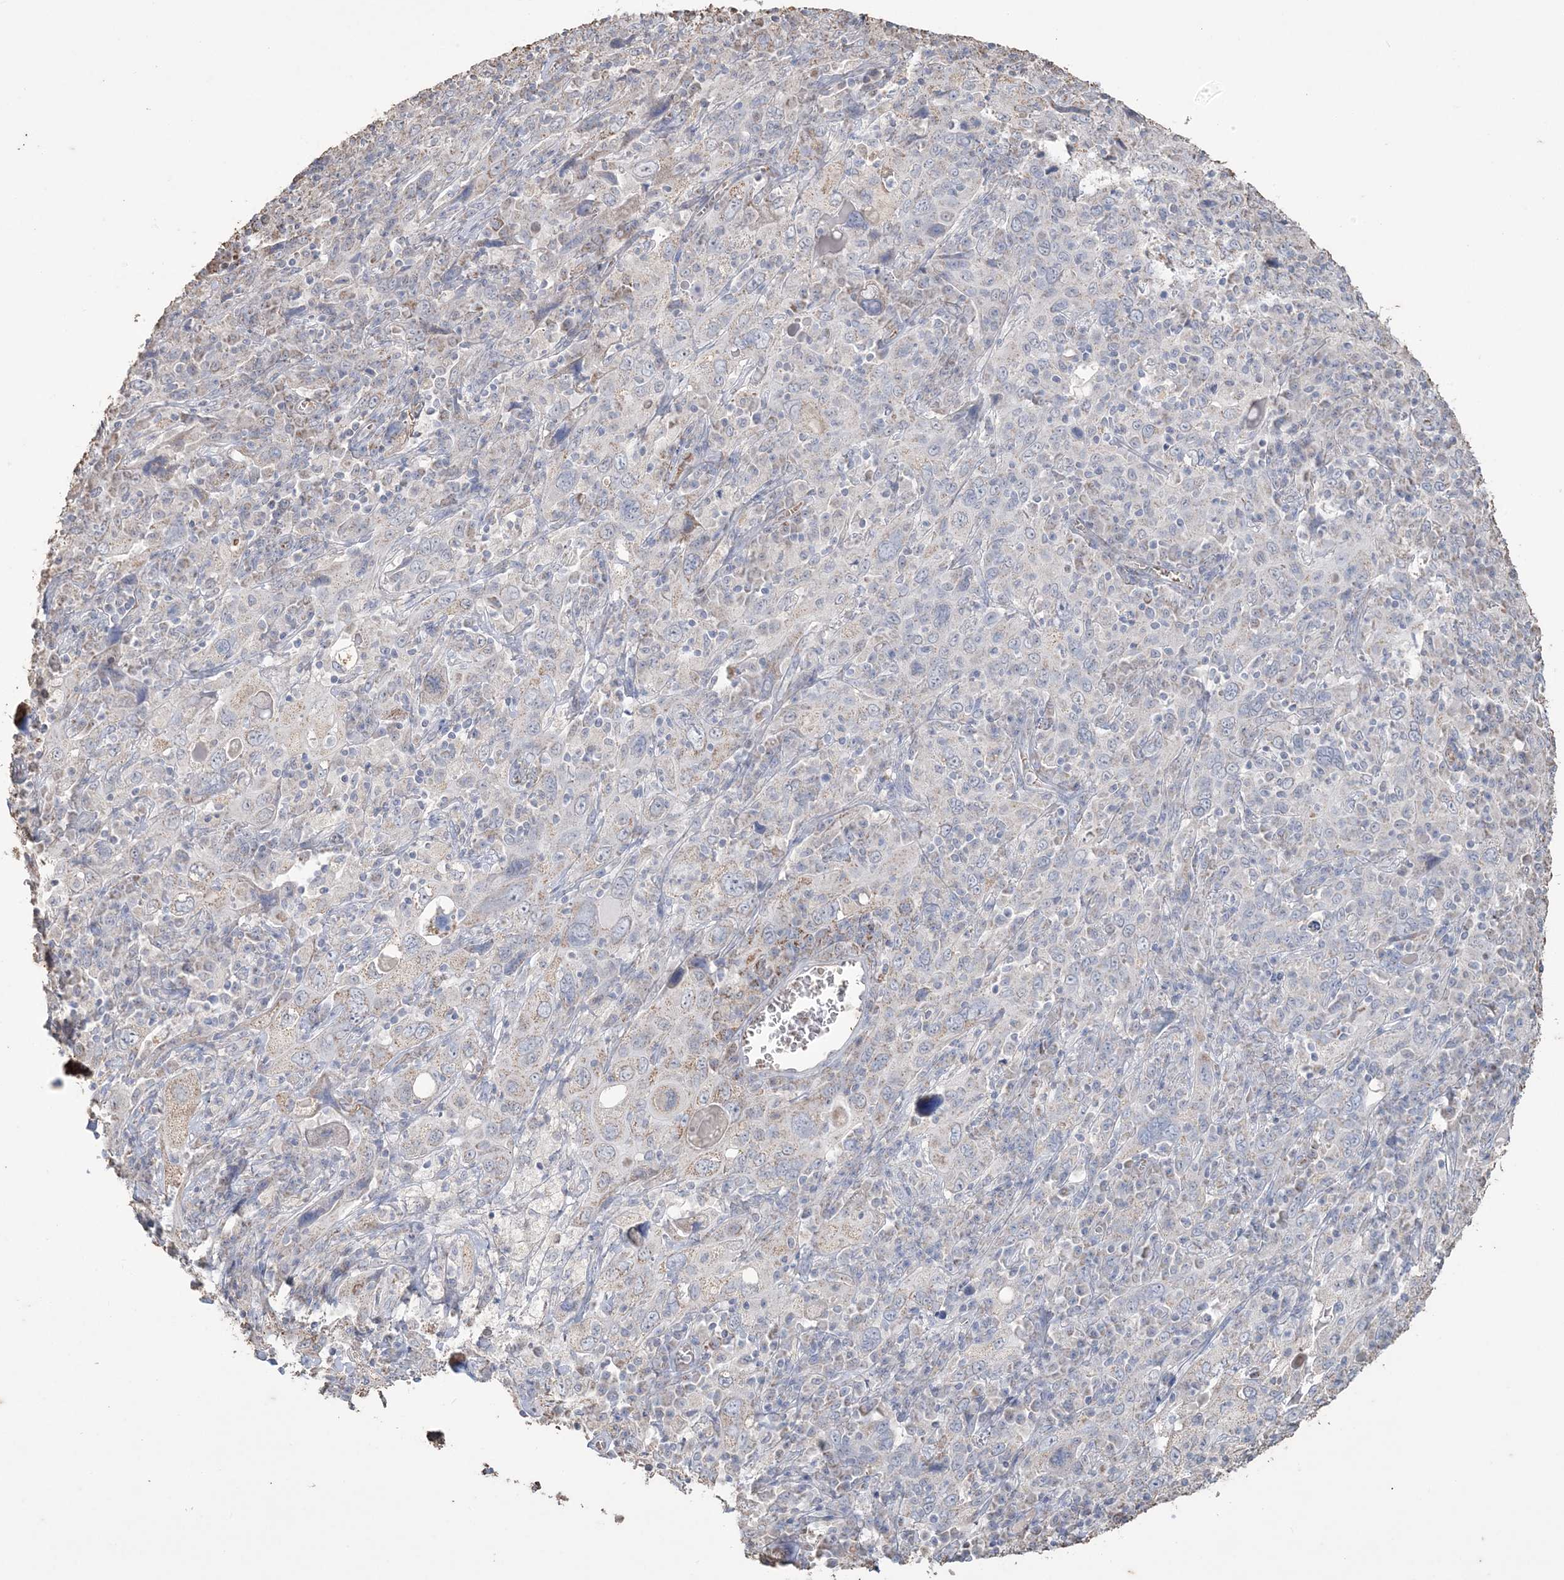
{"staining": {"intensity": "weak", "quantity": "<25%", "location": "cytoplasmic/membranous"}, "tissue": "cervical cancer", "cell_type": "Tumor cells", "image_type": "cancer", "snomed": [{"axis": "morphology", "description": "Squamous cell carcinoma, NOS"}, {"axis": "topography", "description": "Cervix"}], "caption": "Histopathology image shows no significant protein staining in tumor cells of squamous cell carcinoma (cervical).", "gene": "SFMBT2", "patient": {"sex": "female", "age": 46}}